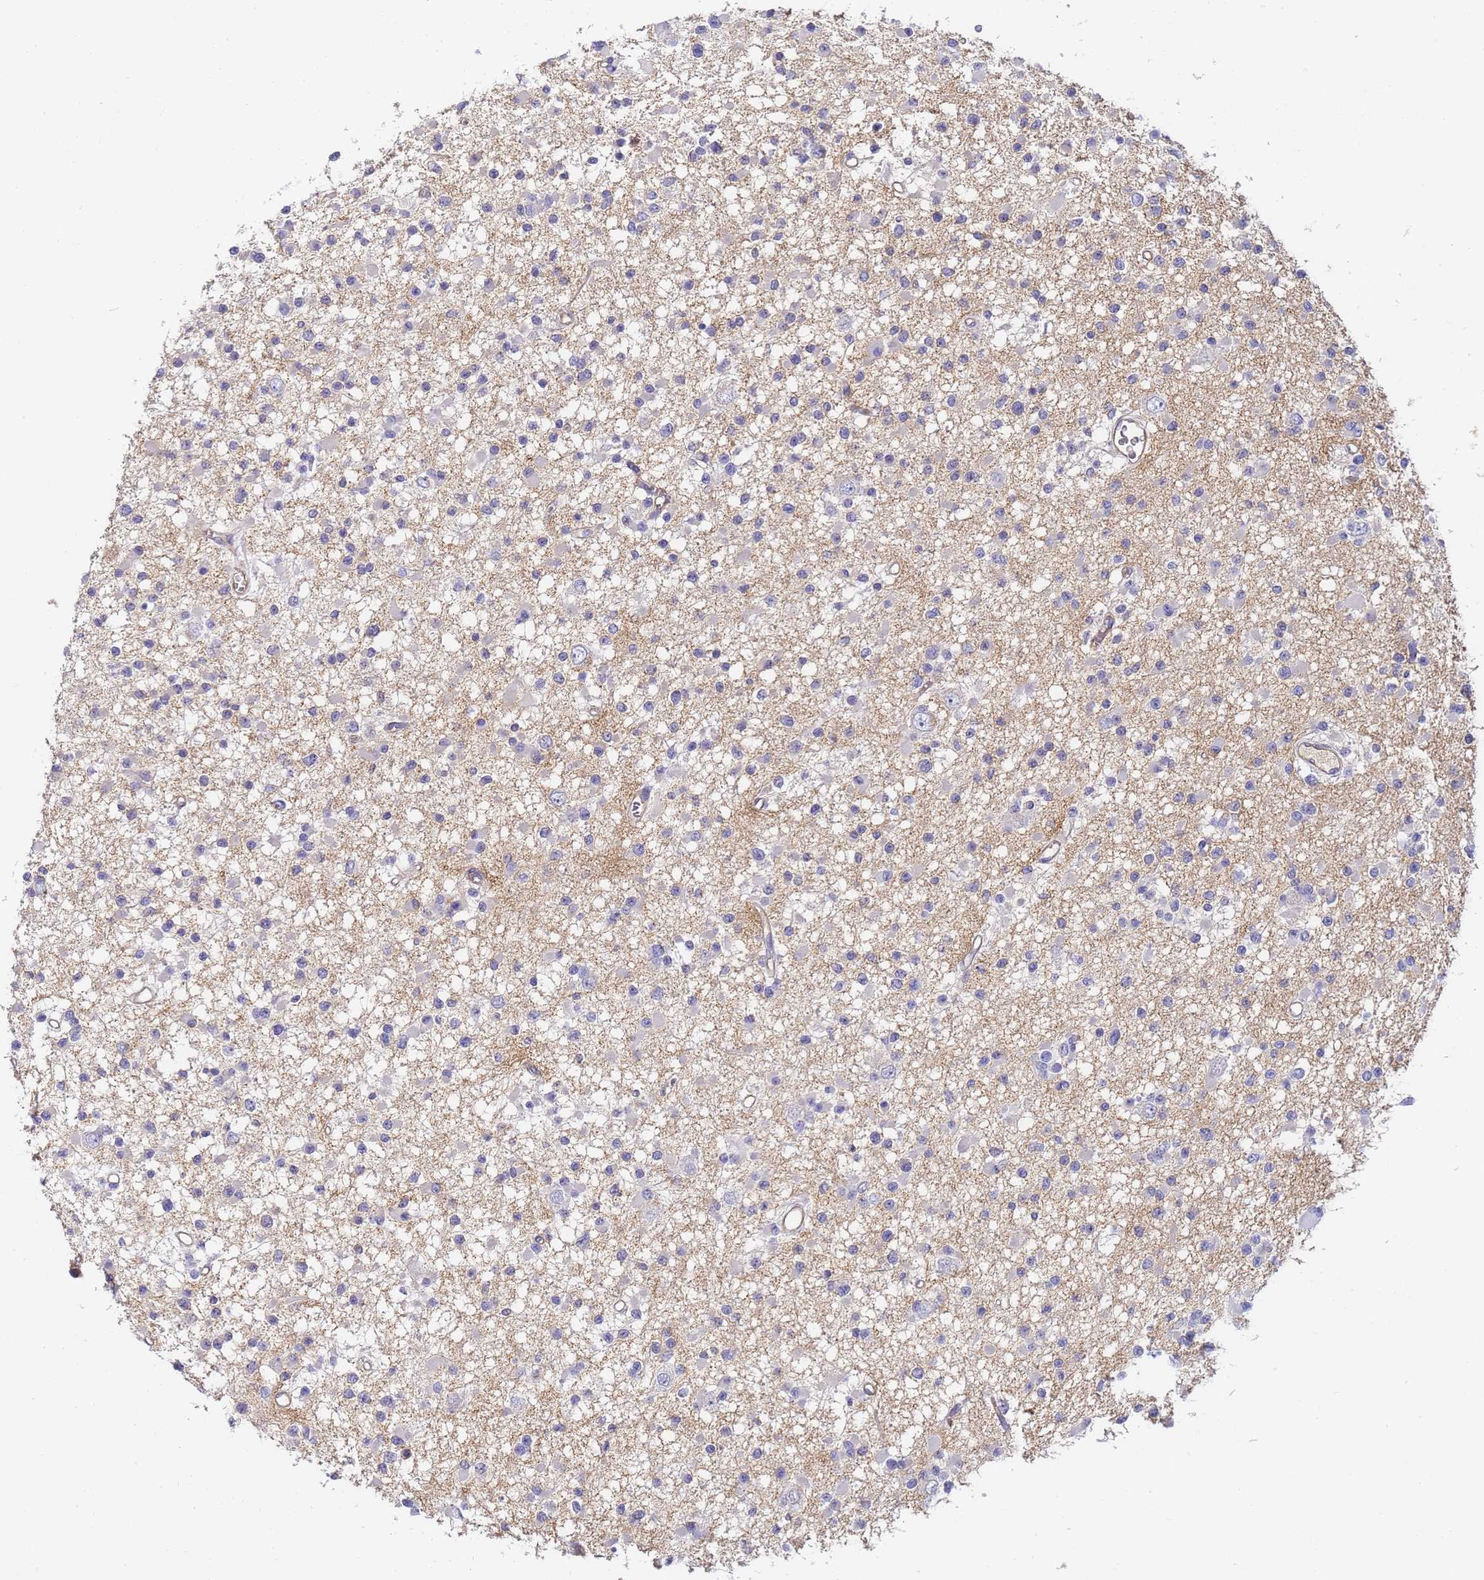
{"staining": {"intensity": "negative", "quantity": "none", "location": "none"}, "tissue": "glioma", "cell_type": "Tumor cells", "image_type": "cancer", "snomed": [{"axis": "morphology", "description": "Glioma, malignant, Low grade"}, {"axis": "topography", "description": "Brain"}], "caption": "Tumor cells are negative for brown protein staining in glioma. Nuclei are stained in blue.", "gene": "MYL12A", "patient": {"sex": "female", "age": 22}}